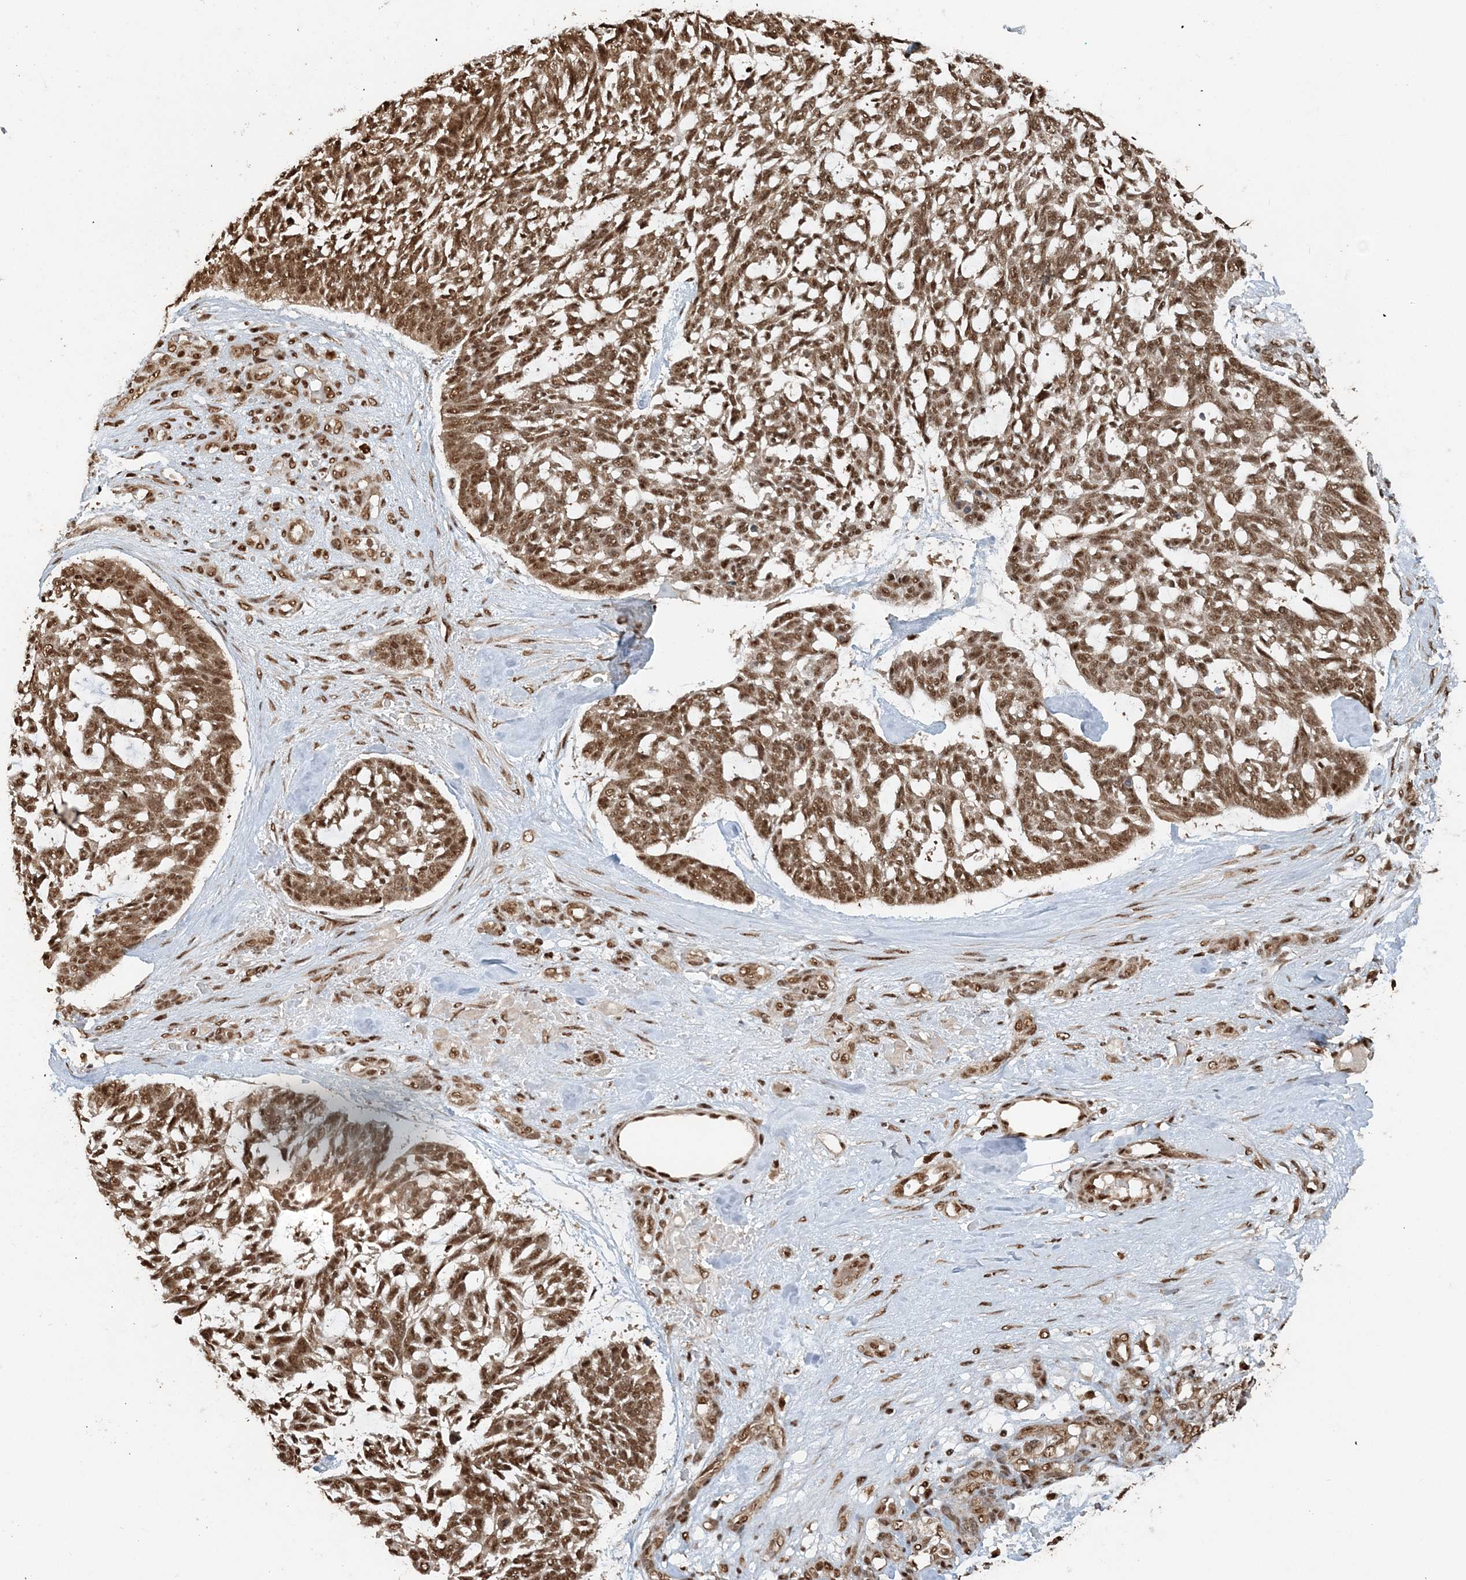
{"staining": {"intensity": "moderate", "quantity": ">75%", "location": "cytoplasmic/membranous,nuclear"}, "tissue": "skin cancer", "cell_type": "Tumor cells", "image_type": "cancer", "snomed": [{"axis": "morphology", "description": "Basal cell carcinoma"}, {"axis": "topography", "description": "Skin"}], "caption": "Immunohistochemical staining of human skin basal cell carcinoma shows medium levels of moderate cytoplasmic/membranous and nuclear staining in approximately >75% of tumor cells. (IHC, brightfield microscopy, high magnification).", "gene": "ARHGAP35", "patient": {"sex": "male", "age": 88}}